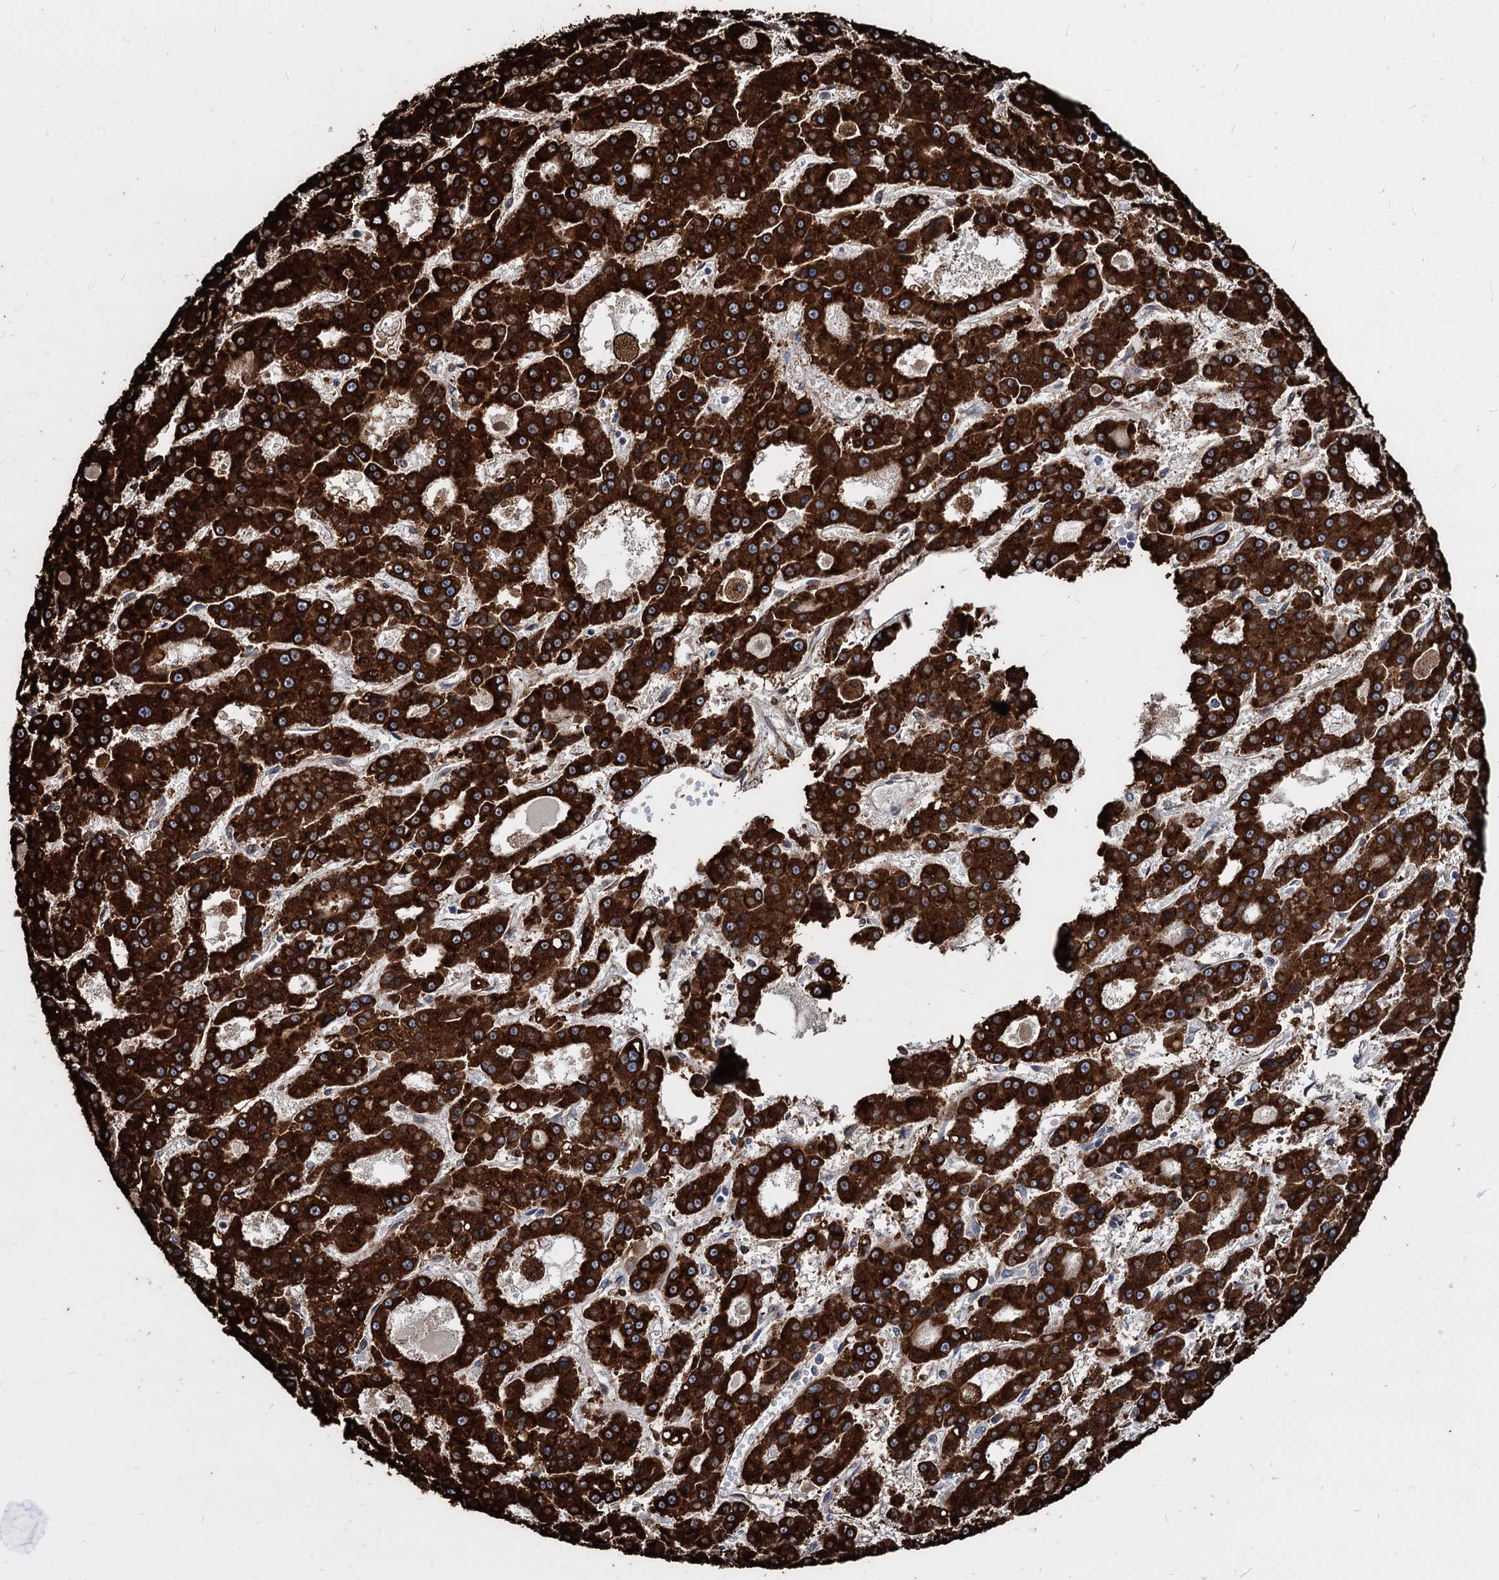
{"staining": {"intensity": "strong", "quantity": ">75%", "location": "cytoplasmic/membranous"}, "tissue": "liver cancer", "cell_type": "Tumor cells", "image_type": "cancer", "snomed": [{"axis": "morphology", "description": "Carcinoma, Hepatocellular, NOS"}, {"axis": "topography", "description": "Liver"}], "caption": "Immunohistochemical staining of human liver cancer displays high levels of strong cytoplasmic/membranous protein positivity in approximately >75% of tumor cells.", "gene": "ANKRD12", "patient": {"sex": "male", "age": 70}}